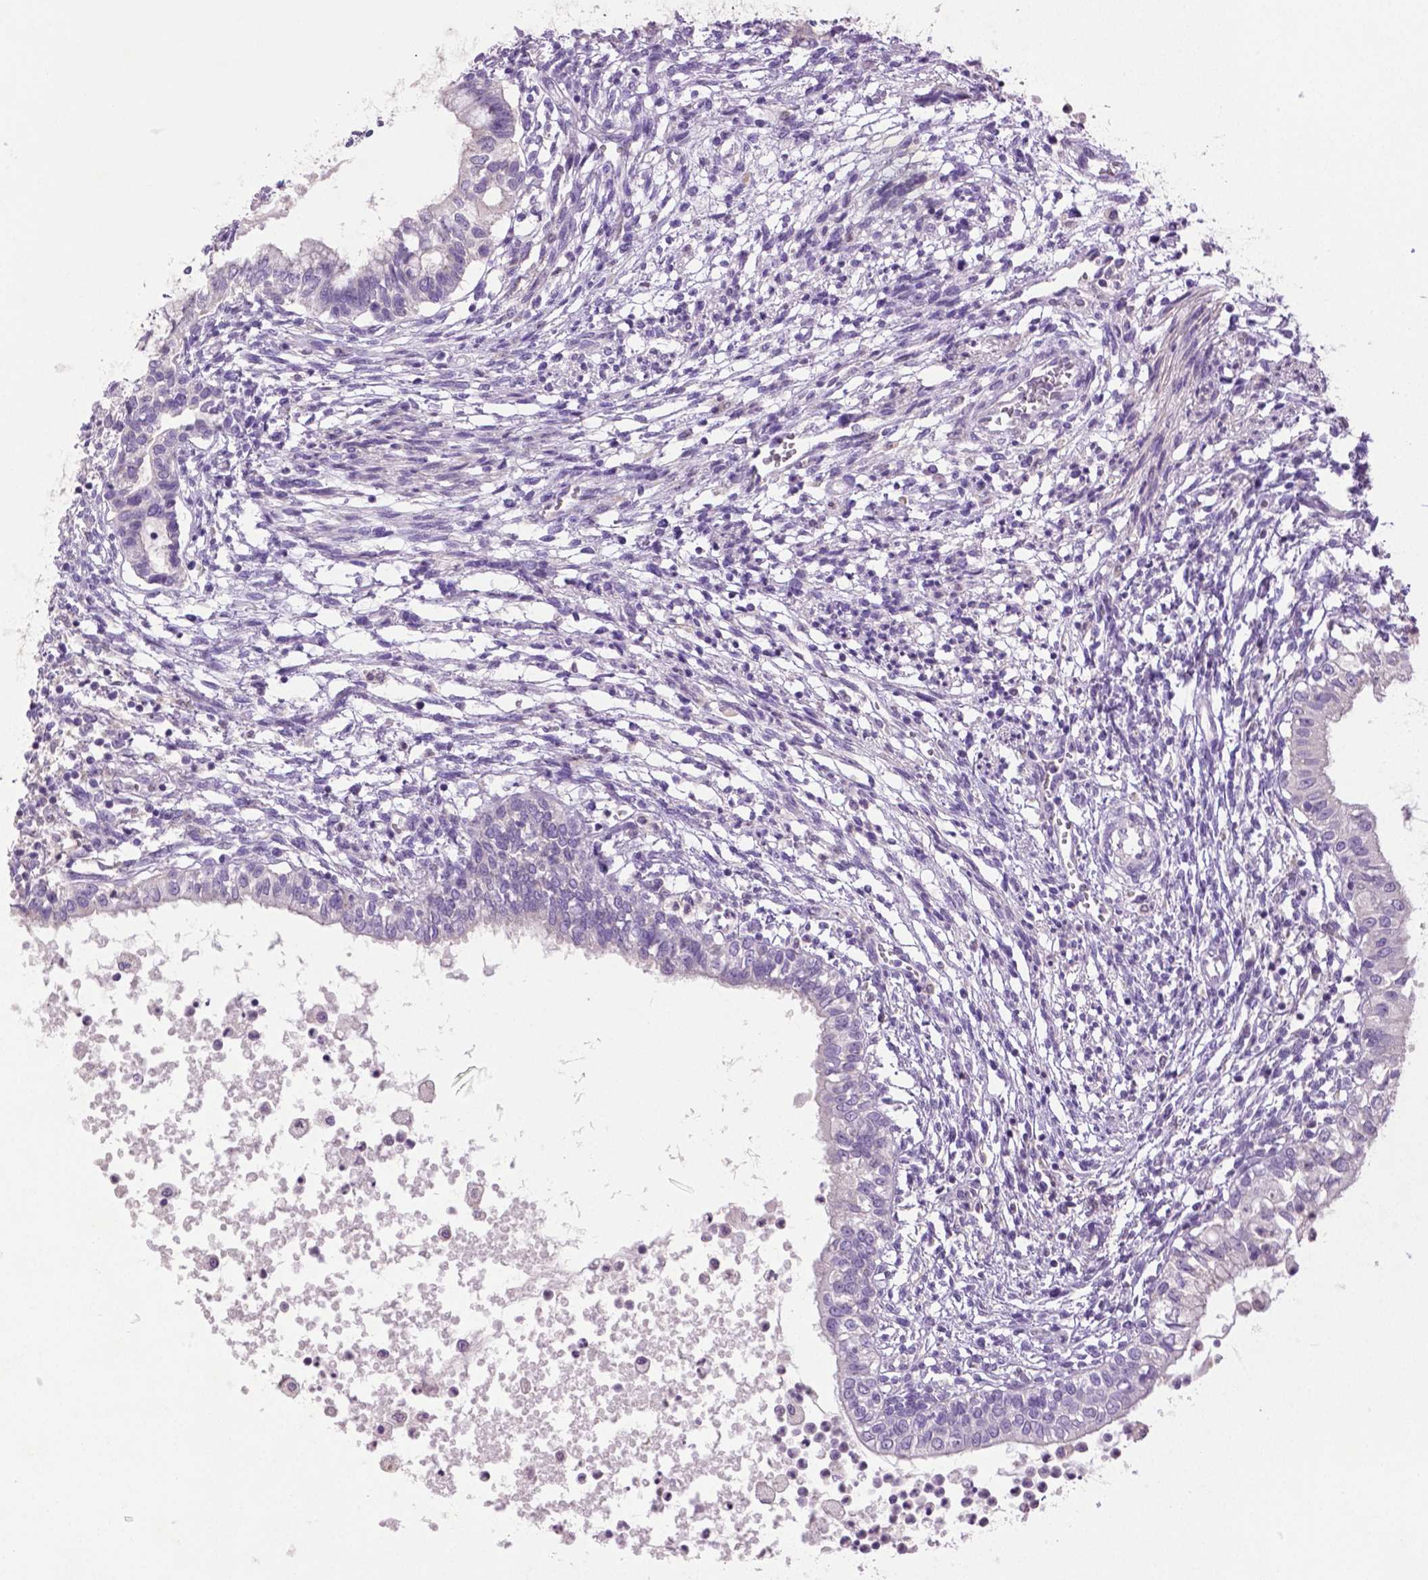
{"staining": {"intensity": "negative", "quantity": "none", "location": "none"}, "tissue": "testis cancer", "cell_type": "Tumor cells", "image_type": "cancer", "snomed": [{"axis": "morphology", "description": "Carcinoma, Embryonal, NOS"}, {"axis": "topography", "description": "Testis"}], "caption": "This is an immunohistochemistry (IHC) image of testis embryonal carcinoma. There is no staining in tumor cells.", "gene": "DNAH12", "patient": {"sex": "male", "age": 37}}